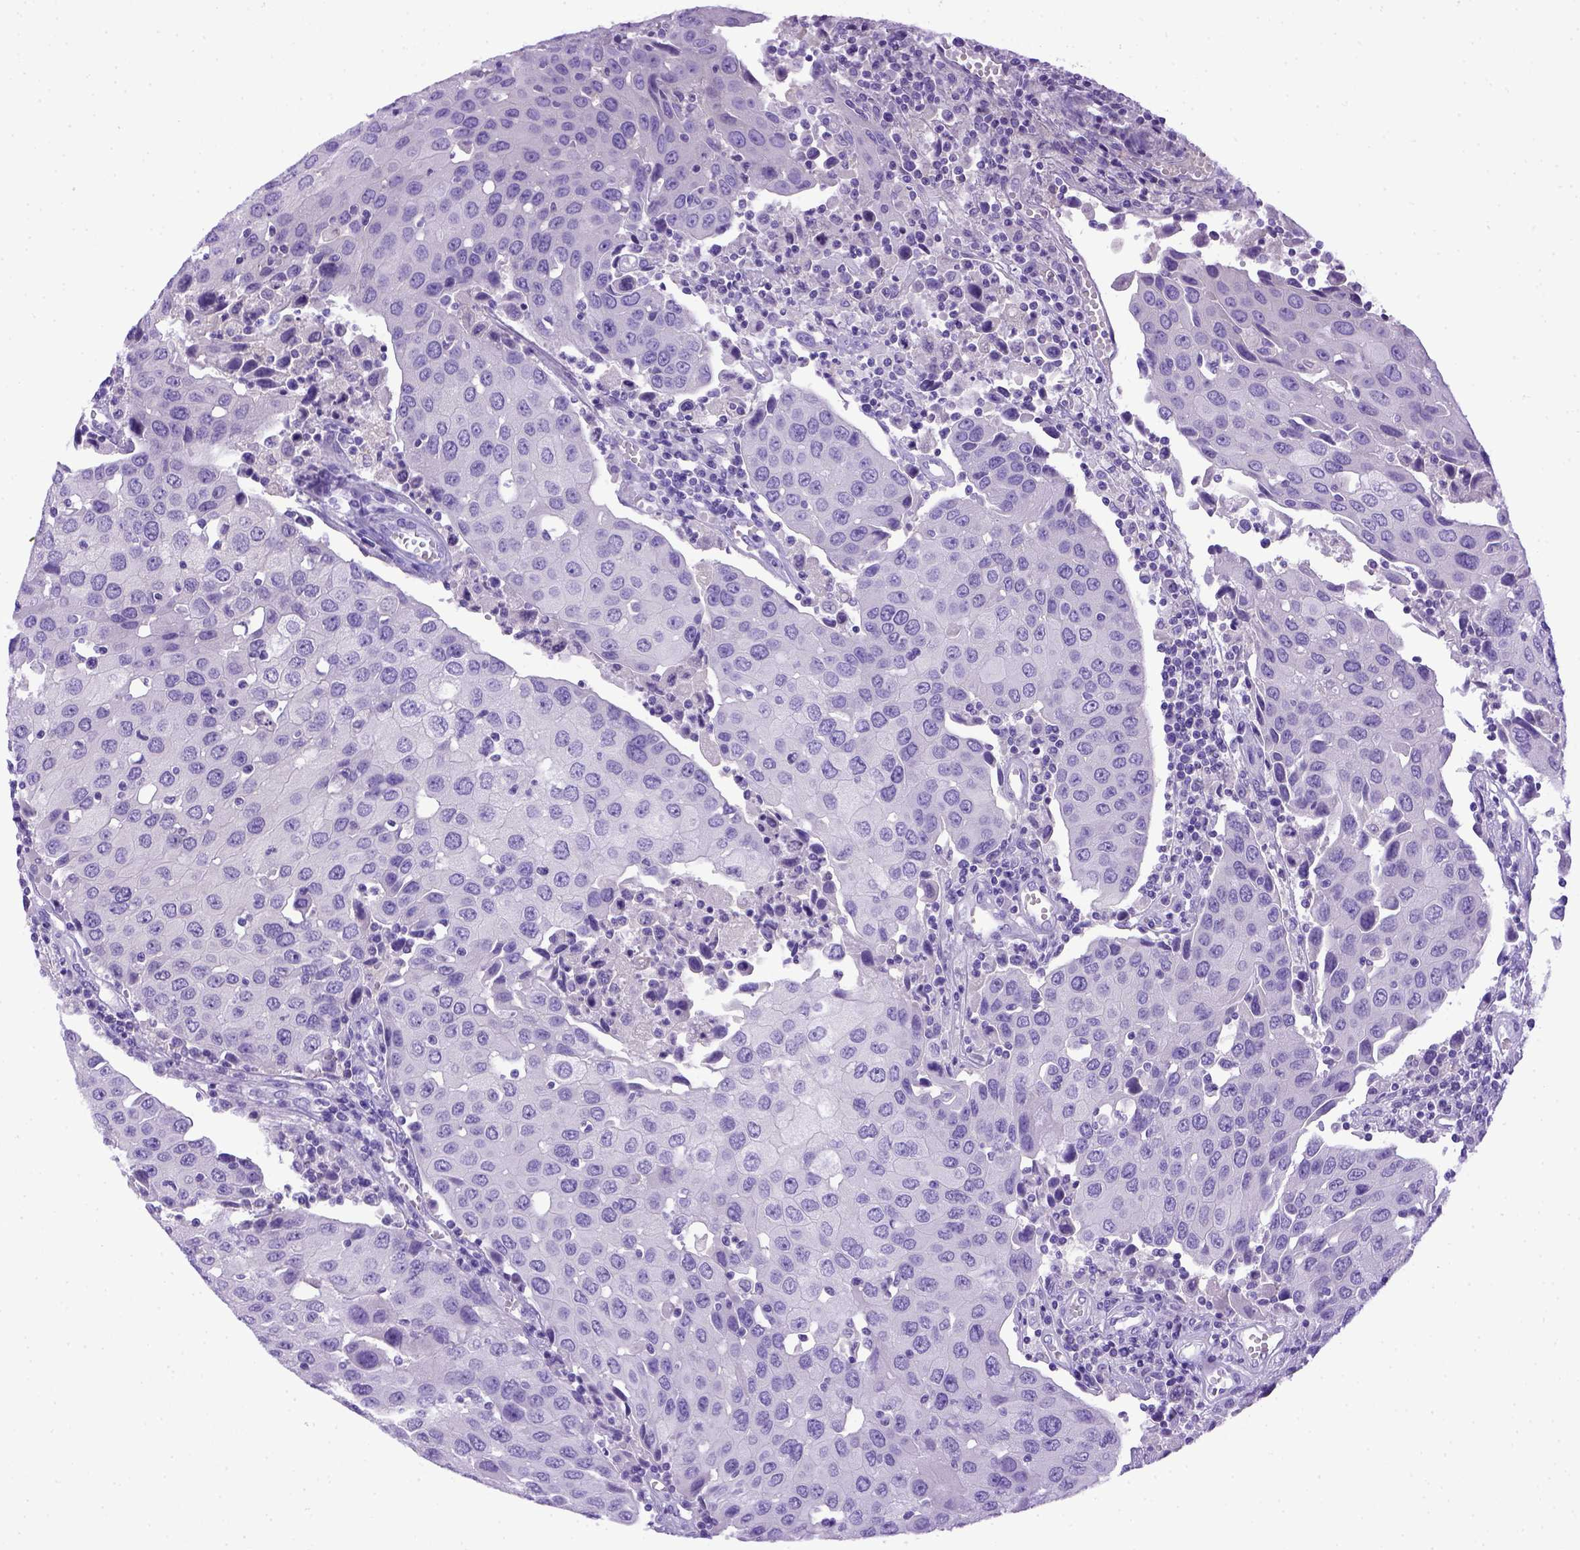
{"staining": {"intensity": "negative", "quantity": "none", "location": "none"}, "tissue": "urothelial cancer", "cell_type": "Tumor cells", "image_type": "cancer", "snomed": [{"axis": "morphology", "description": "Urothelial carcinoma, High grade"}, {"axis": "topography", "description": "Urinary bladder"}], "caption": "The photomicrograph displays no staining of tumor cells in high-grade urothelial carcinoma.", "gene": "ITIH4", "patient": {"sex": "female", "age": 85}}